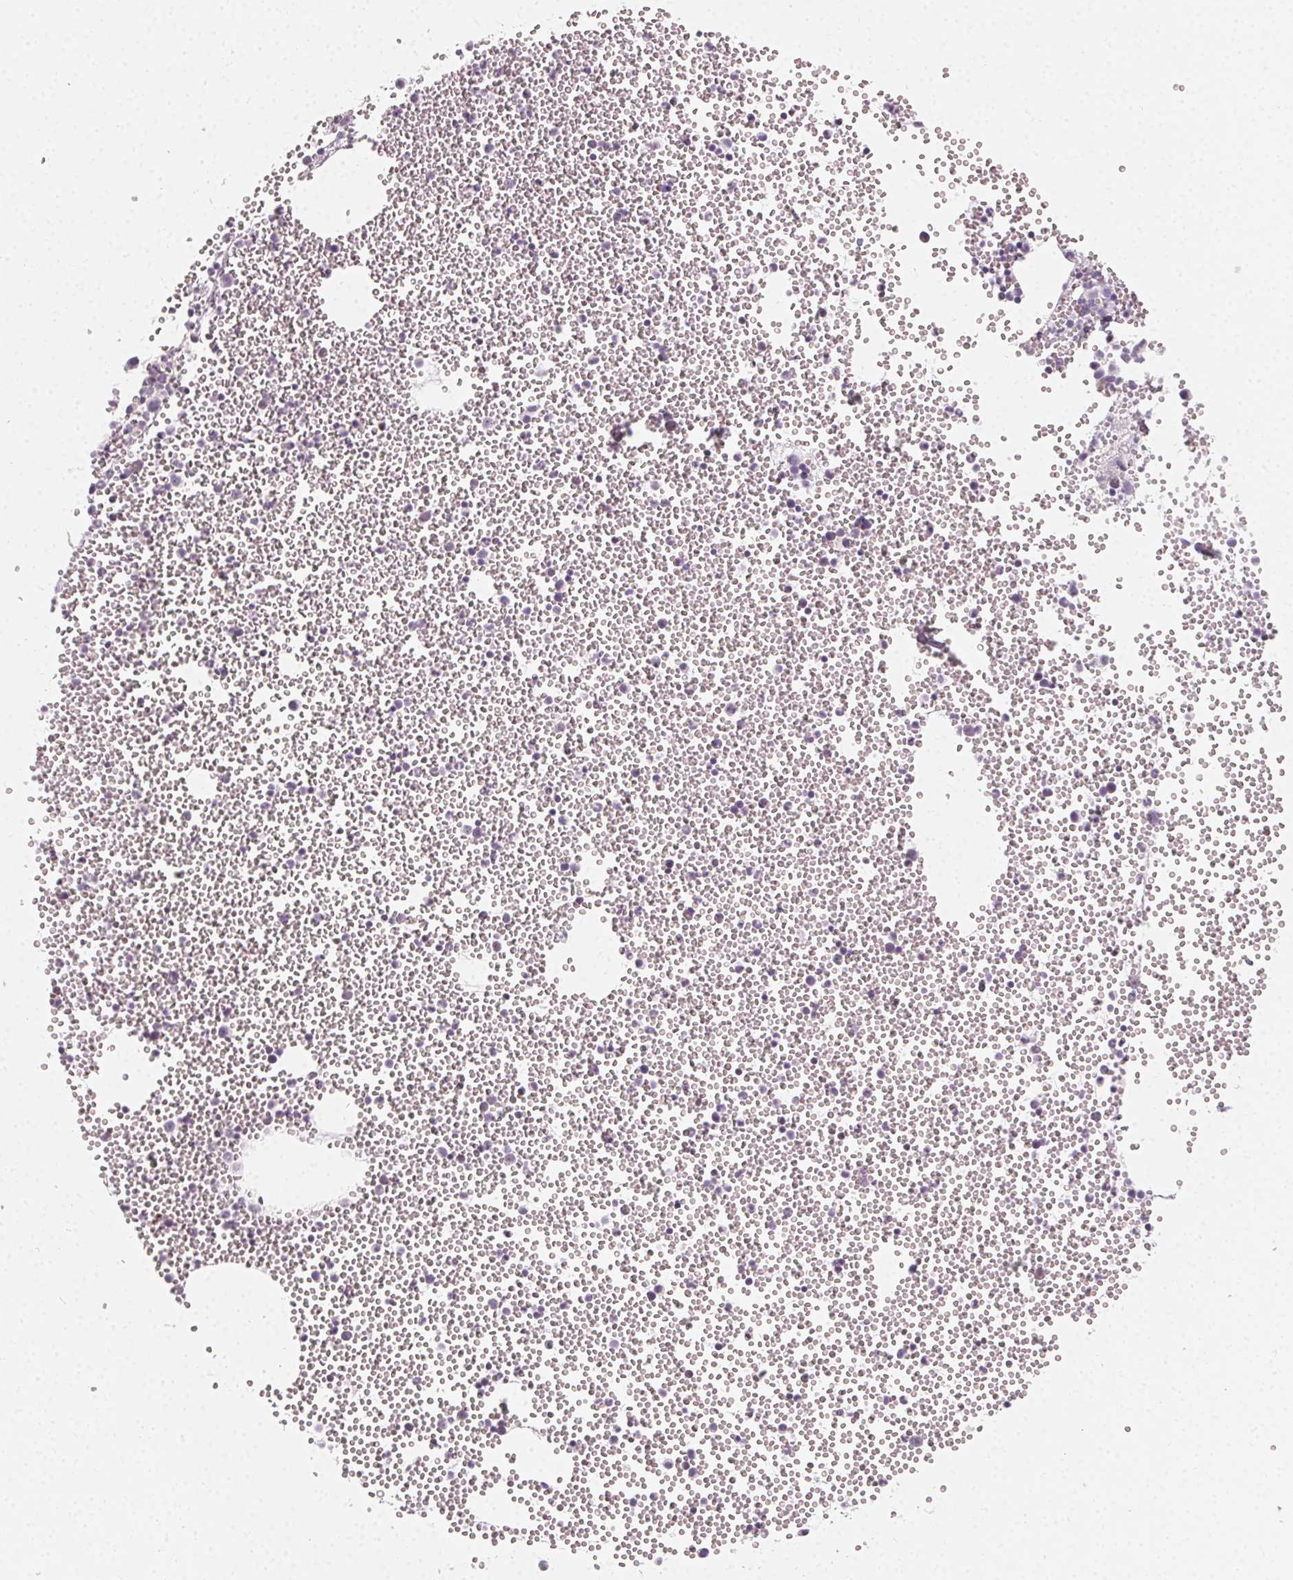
{"staining": {"intensity": "negative", "quantity": "none", "location": "none"}, "tissue": "bone marrow", "cell_type": "Hematopoietic cells", "image_type": "normal", "snomed": [{"axis": "morphology", "description": "Normal tissue, NOS"}, {"axis": "topography", "description": "Bone marrow"}], "caption": "The photomicrograph shows no significant expression in hematopoietic cells of bone marrow. (IHC, brightfield microscopy, high magnification).", "gene": "CCDC96", "patient": {"sex": "male", "age": 89}}